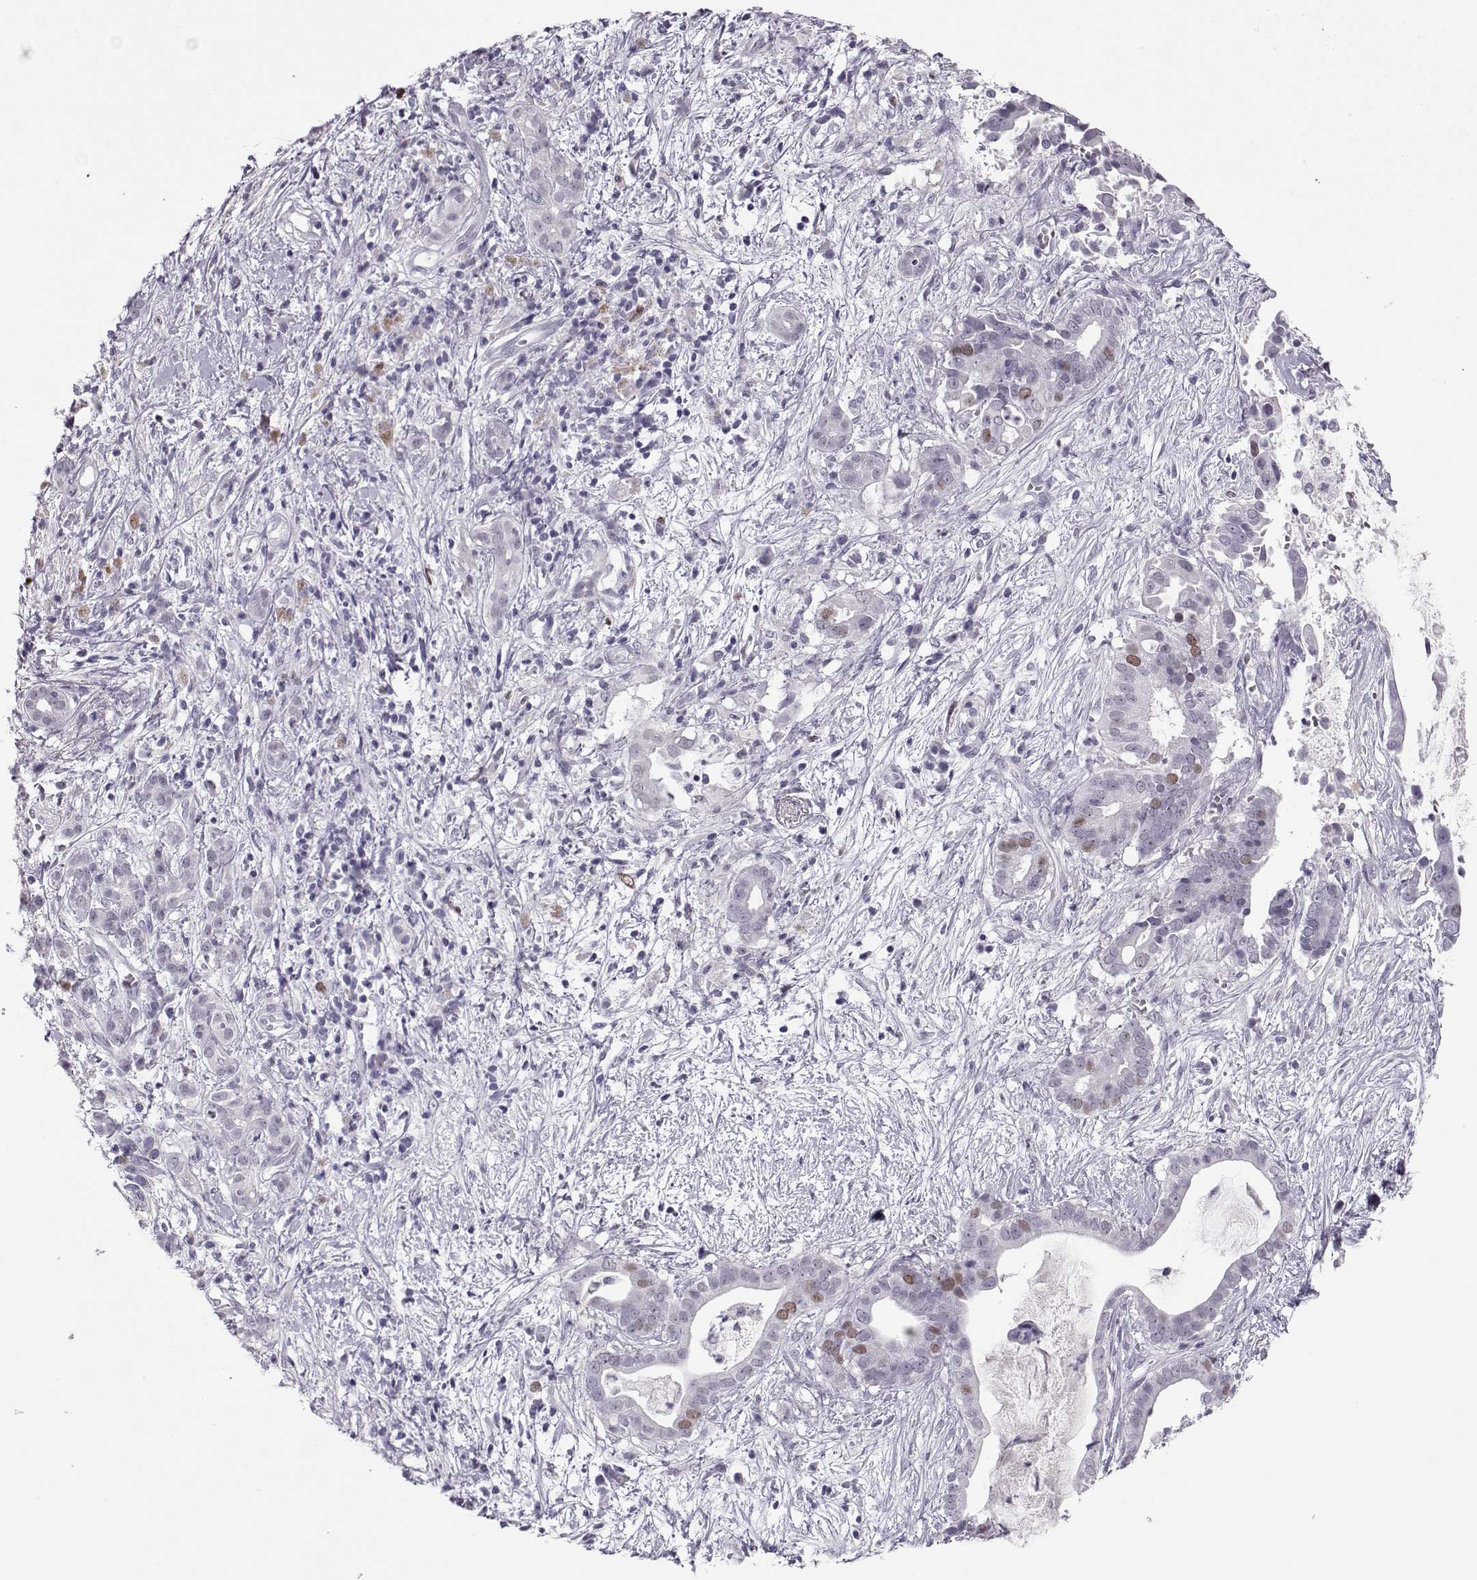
{"staining": {"intensity": "moderate", "quantity": "<25%", "location": "nuclear"}, "tissue": "pancreatic cancer", "cell_type": "Tumor cells", "image_type": "cancer", "snomed": [{"axis": "morphology", "description": "Adenocarcinoma, NOS"}, {"axis": "topography", "description": "Pancreas"}], "caption": "Tumor cells exhibit low levels of moderate nuclear staining in approximately <25% of cells in pancreatic adenocarcinoma.", "gene": "SGO1", "patient": {"sex": "male", "age": 61}}